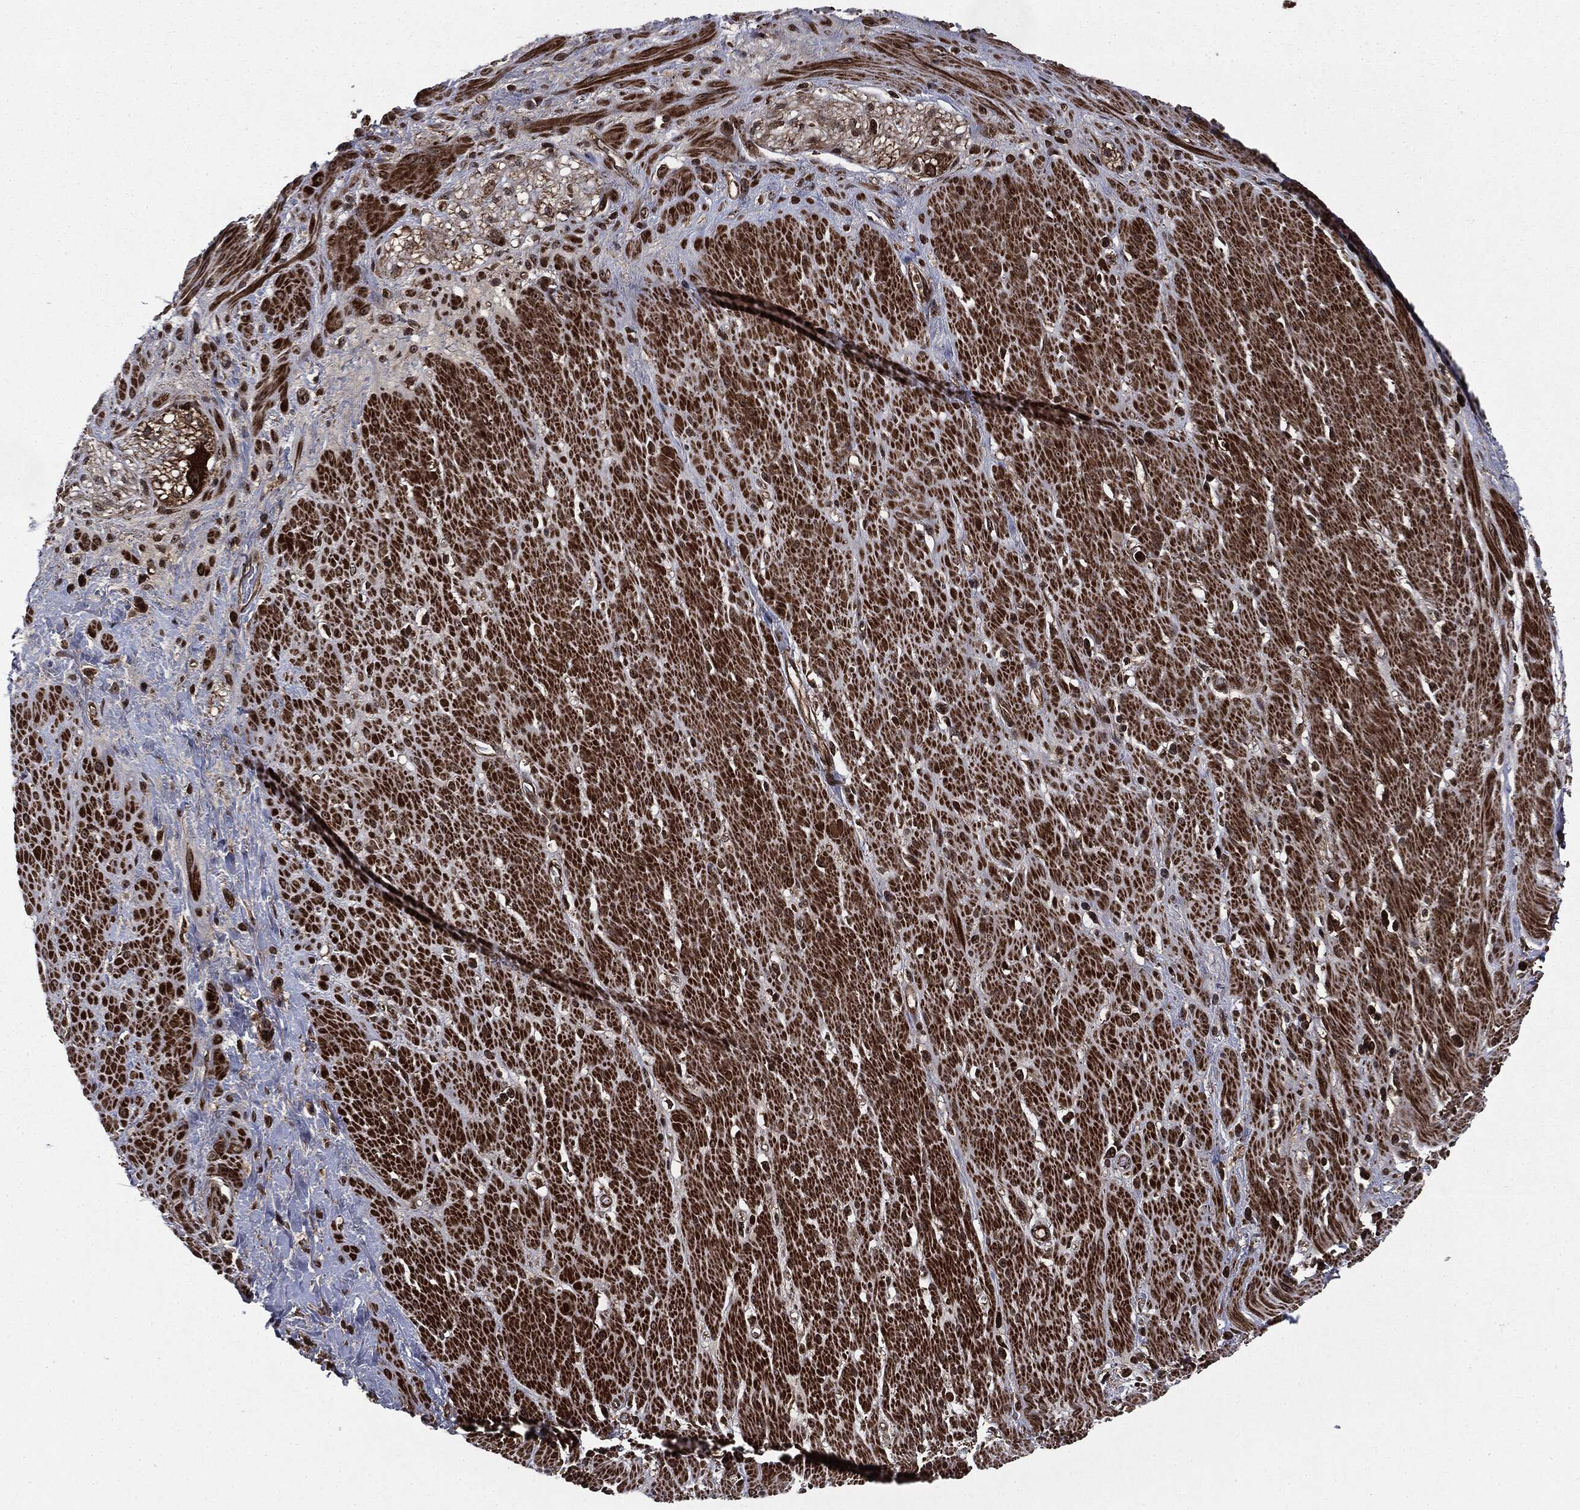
{"staining": {"intensity": "strong", "quantity": ">75%", "location": "cytoplasmic/membranous"}, "tissue": "smooth muscle", "cell_type": "Smooth muscle cells", "image_type": "normal", "snomed": [{"axis": "morphology", "description": "Normal tissue, NOS"}, {"axis": "topography", "description": "Soft tissue"}, {"axis": "topography", "description": "Smooth muscle"}], "caption": "Brown immunohistochemical staining in unremarkable smooth muscle exhibits strong cytoplasmic/membranous positivity in approximately >75% of smooth muscle cells. The staining is performed using DAB (3,3'-diaminobenzidine) brown chromogen to label protein expression. The nuclei are counter-stained blue using hematoxylin.", "gene": "CARD6", "patient": {"sex": "male", "age": 72}}